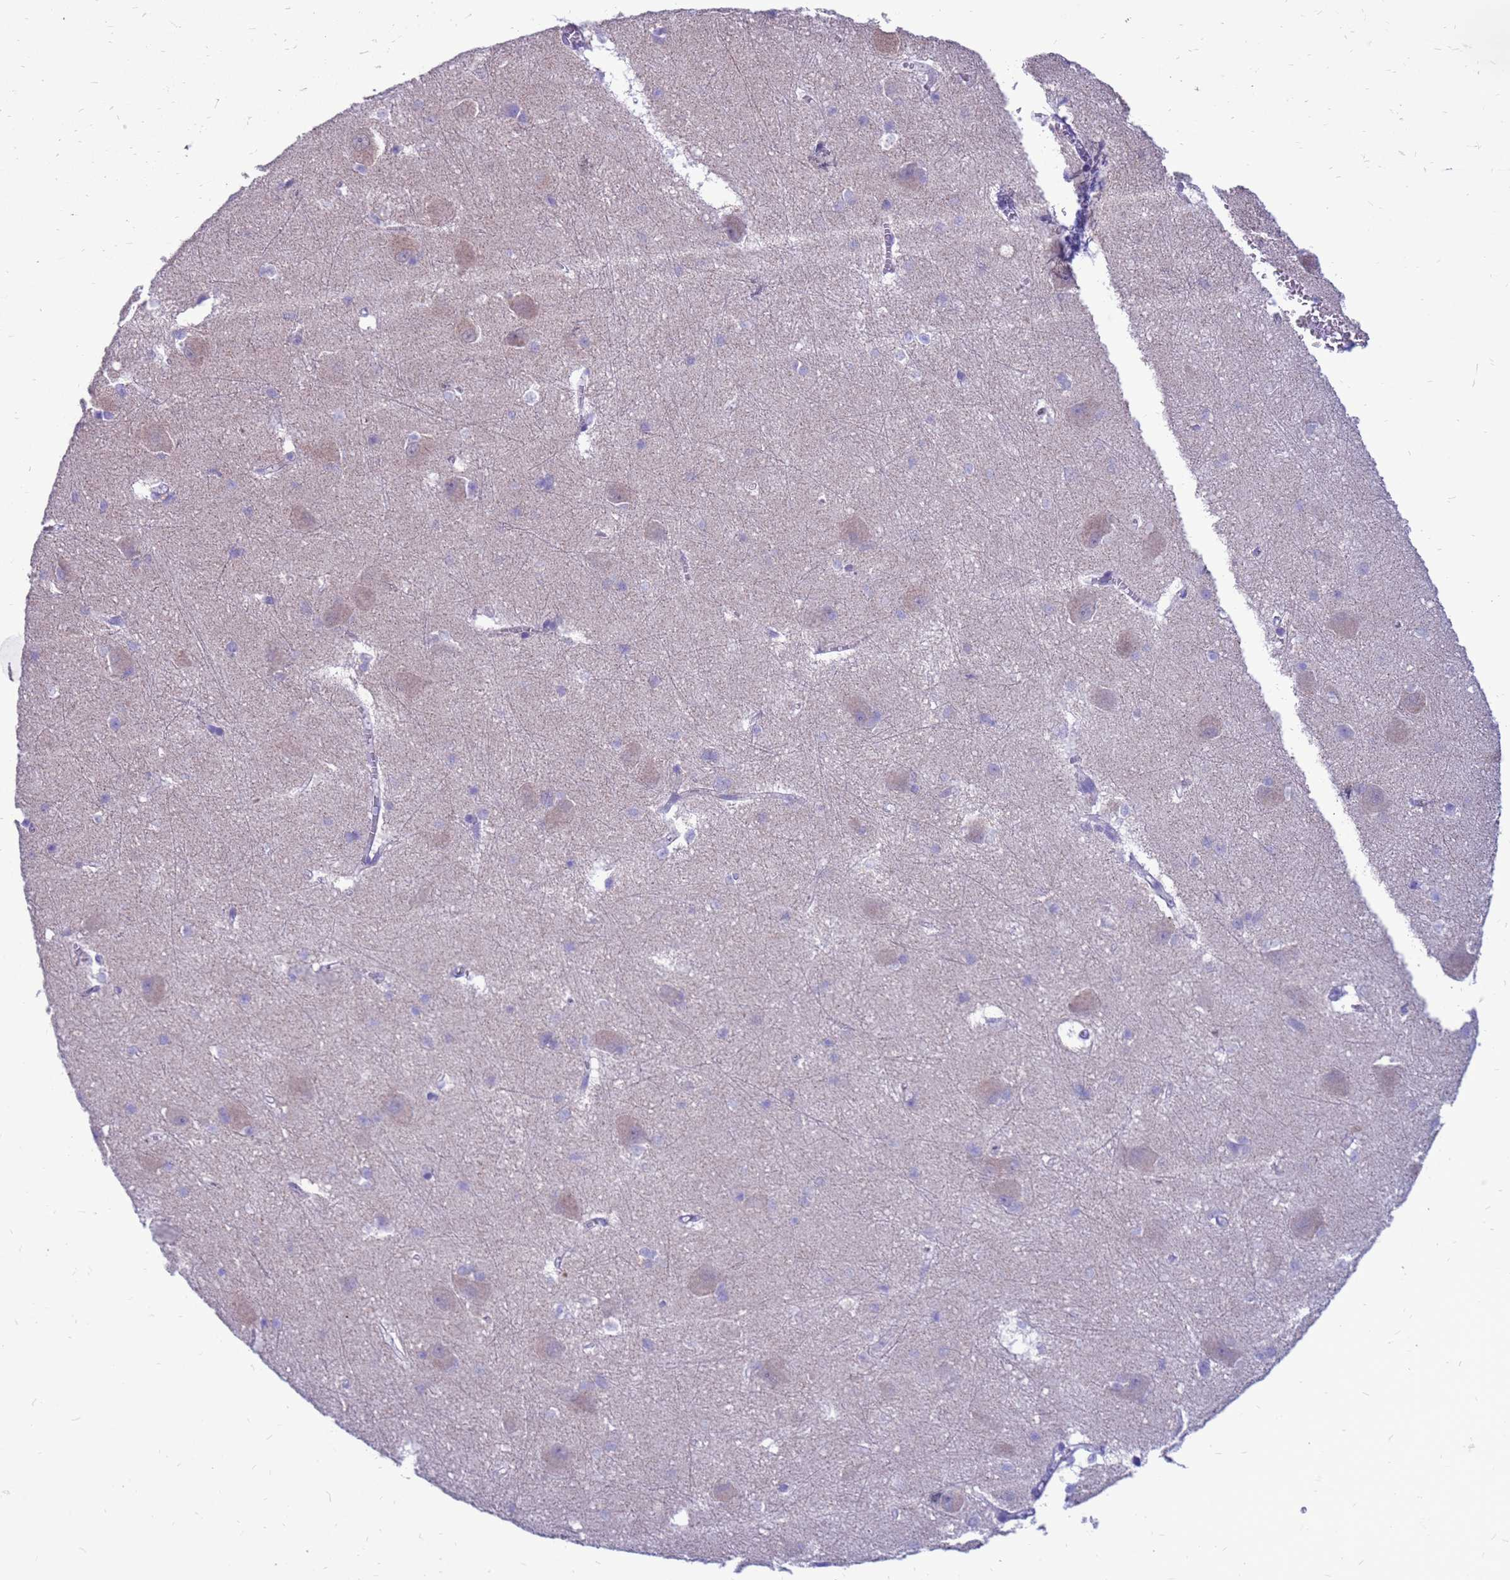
{"staining": {"intensity": "negative", "quantity": "none", "location": "none"}, "tissue": "caudate", "cell_type": "Glial cells", "image_type": "normal", "snomed": [{"axis": "morphology", "description": "Normal tissue, NOS"}, {"axis": "topography", "description": "Lateral ventricle wall"}], "caption": "Caudate stained for a protein using immunohistochemistry demonstrates no staining glial cells.", "gene": "PDE10A", "patient": {"sex": "male", "age": 37}}